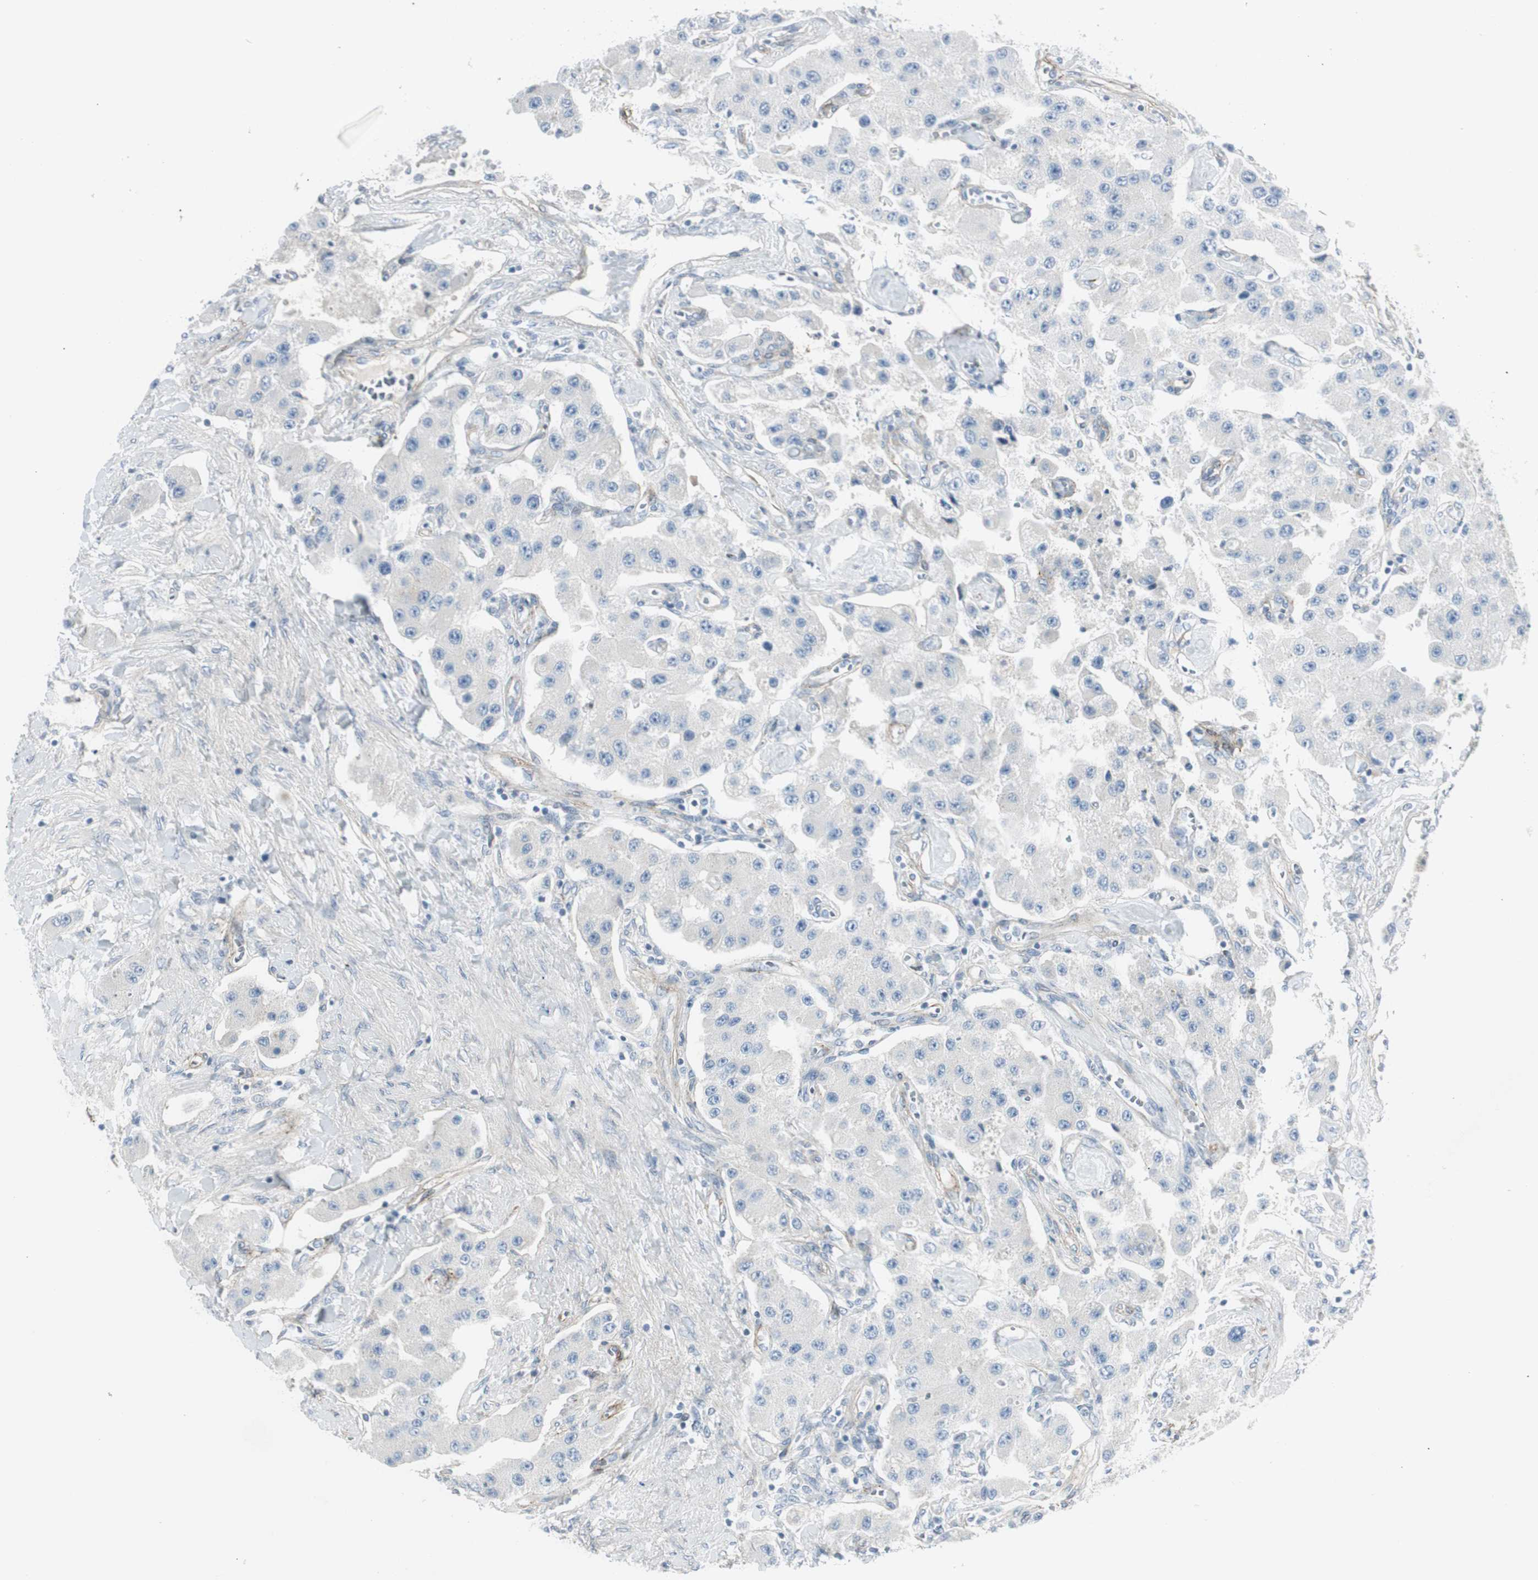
{"staining": {"intensity": "negative", "quantity": "none", "location": "none"}, "tissue": "carcinoid", "cell_type": "Tumor cells", "image_type": "cancer", "snomed": [{"axis": "morphology", "description": "Carcinoid, malignant, NOS"}, {"axis": "topography", "description": "Pancreas"}], "caption": "Immunohistochemistry of carcinoid shows no expression in tumor cells. Brightfield microscopy of immunohistochemistry stained with DAB (brown) and hematoxylin (blue), captured at high magnification.", "gene": "CACNA2D1", "patient": {"sex": "male", "age": 41}}